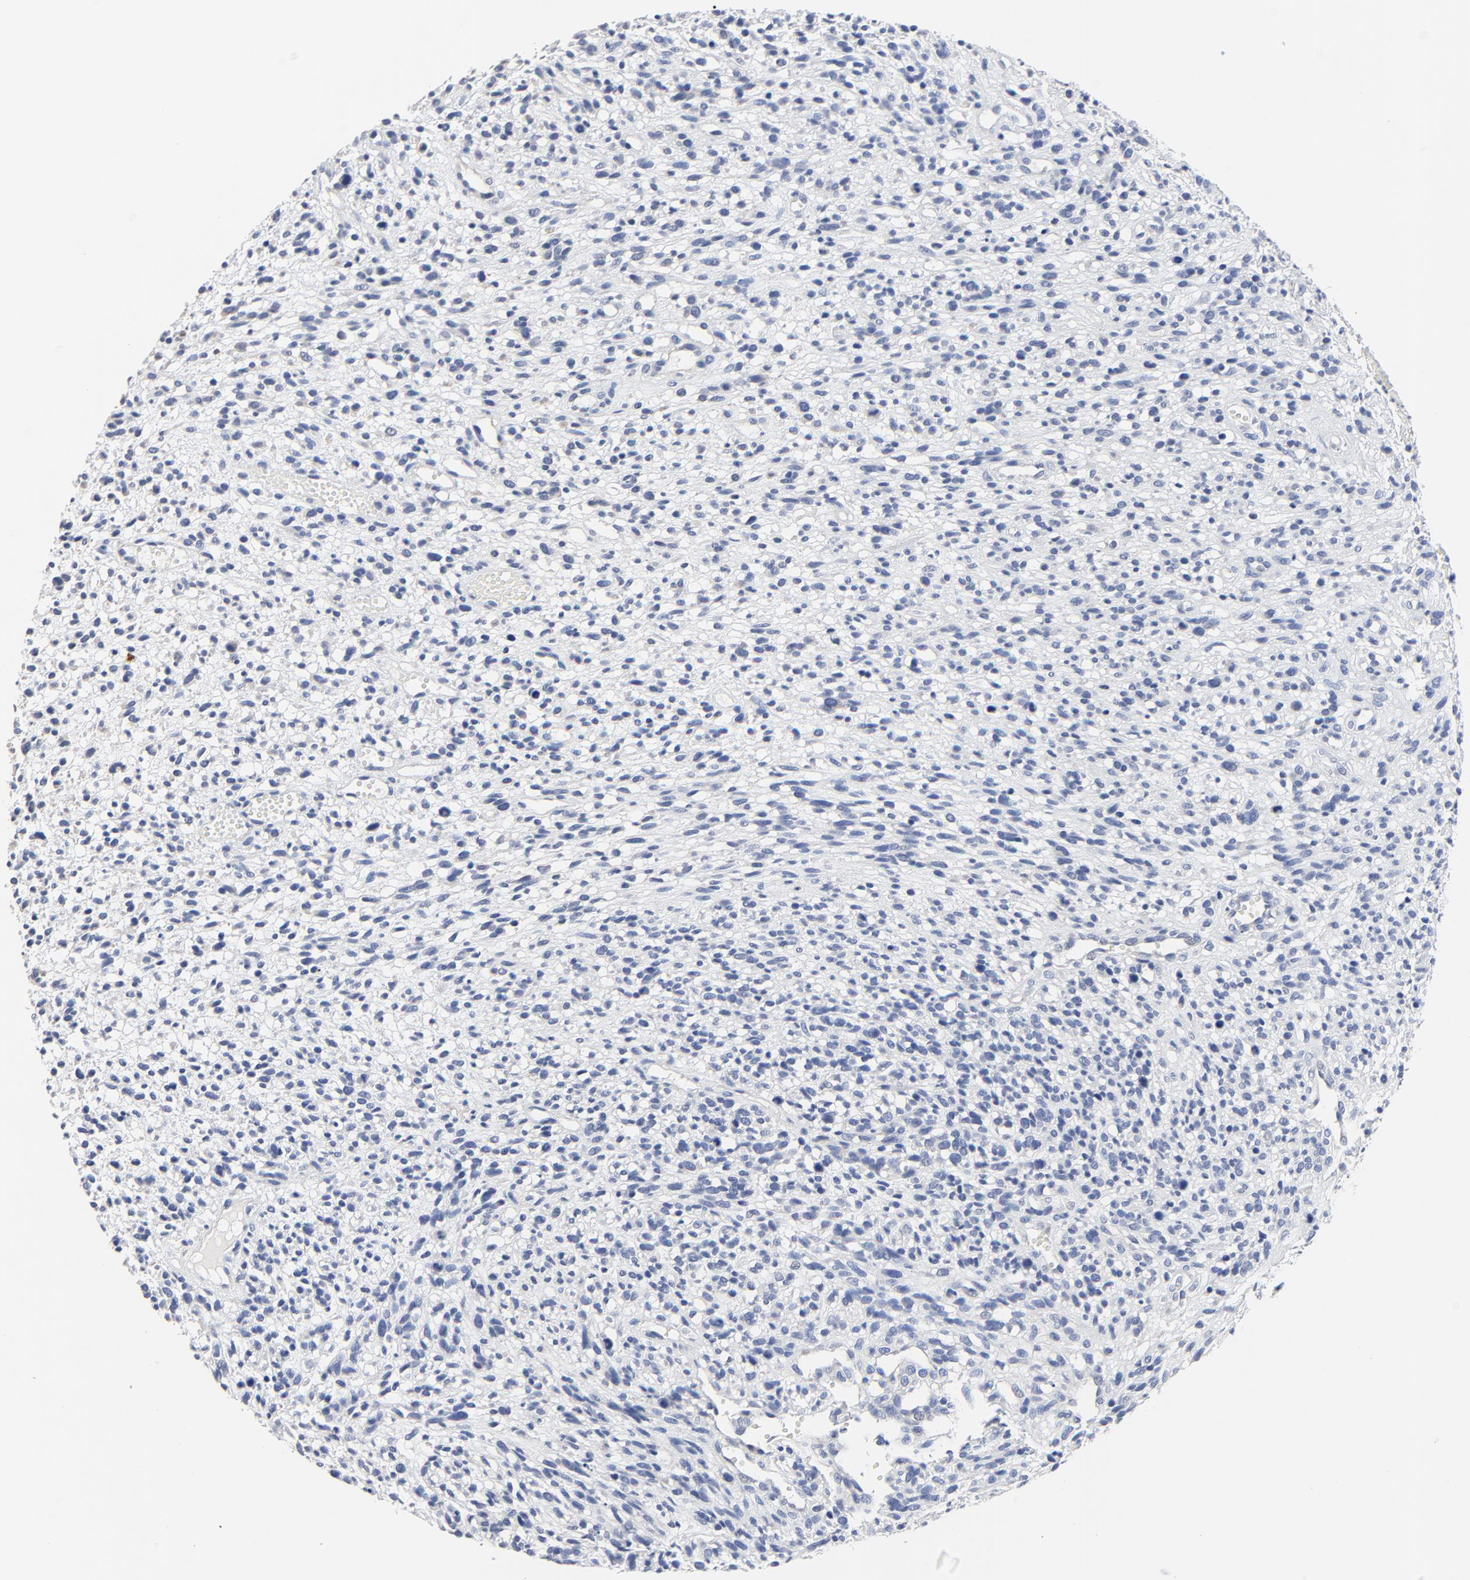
{"staining": {"intensity": "negative", "quantity": "none", "location": "none"}, "tissue": "glioma", "cell_type": "Tumor cells", "image_type": "cancer", "snomed": [{"axis": "morphology", "description": "Glioma, malignant, High grade"}, {"axis": "topography", "description": "Brain"}], "caption": "Malignant glioma (high-grade) was stained to show a protein in brown. There is no significant expression in tumor cells.", "gene": "FBXL5", "patient": {"sex": "male", "age": 66}}